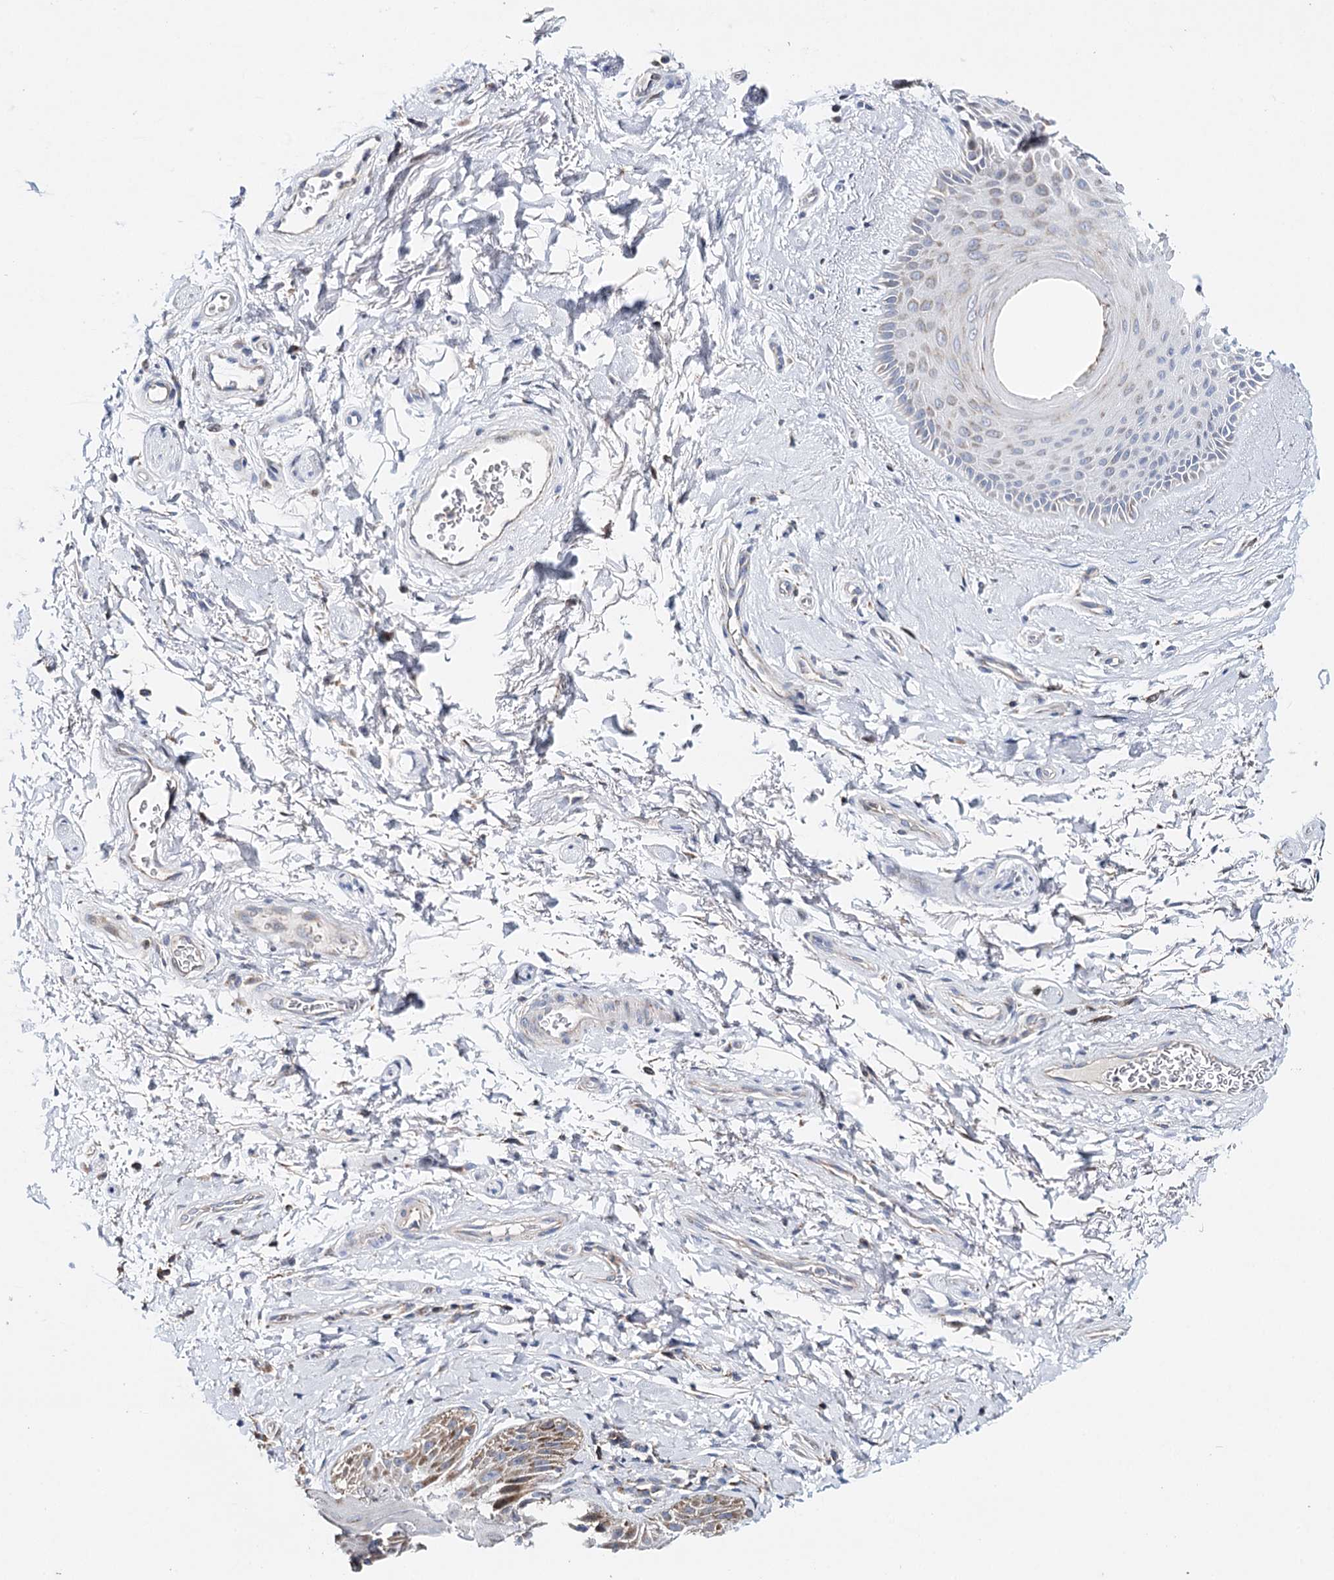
{"staining": {"intensity": "negative", "quantity": "none", "location": "none"}, "tissue": "skin", "cell_type": "Epidermal cells", "image_type": "normal", "snomed": [{"axis": "morphology", "description": "Normal tissue, NOS"}, {"axis": "topography", "description": "Anal"}], "caption": "Epidermal cells are negative for protein expression in unremarkable human skin. (Stains: DAB immunohistochemistry with hematoxylin counter stain, Microscopy: brightfield microscopy at high magnification).", "gene": "CFAP46", "patient": {"sex": "male", "age": 44}}